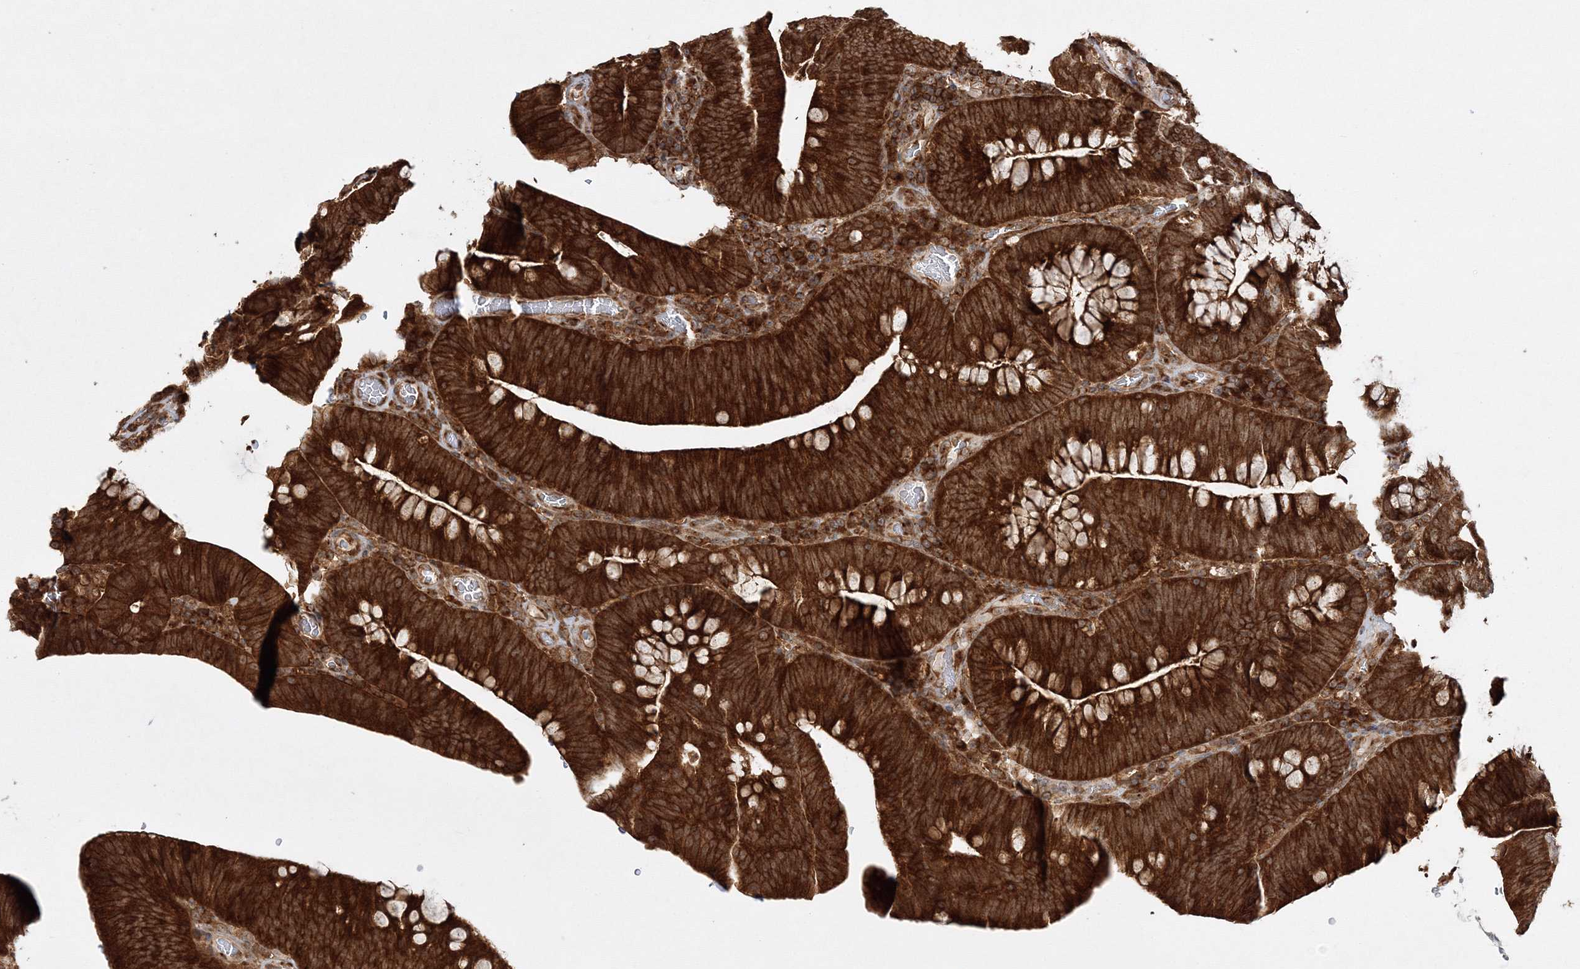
{"staining": {"intensity": "strong", "quantity": ">75%", "location": "cytoplasmic/membranous"}, "tissue": "colorectal cancer", "cell_type": "Tumor cells", "image_type": "cancer", "snomed": [{"axis": "morphology", "description": "Normal tissue, NOS"}, {"axis": "topography", "description": "Colon"}], "caption": "This histopathology image shows immunohistochemistry staining of human colorectal cancer, with high strong cytoplasmic/membranous positivity in approximately >75% of tumor cells.", "gene": "WDR37", "patient": {"sex": "female", "age": 82}}